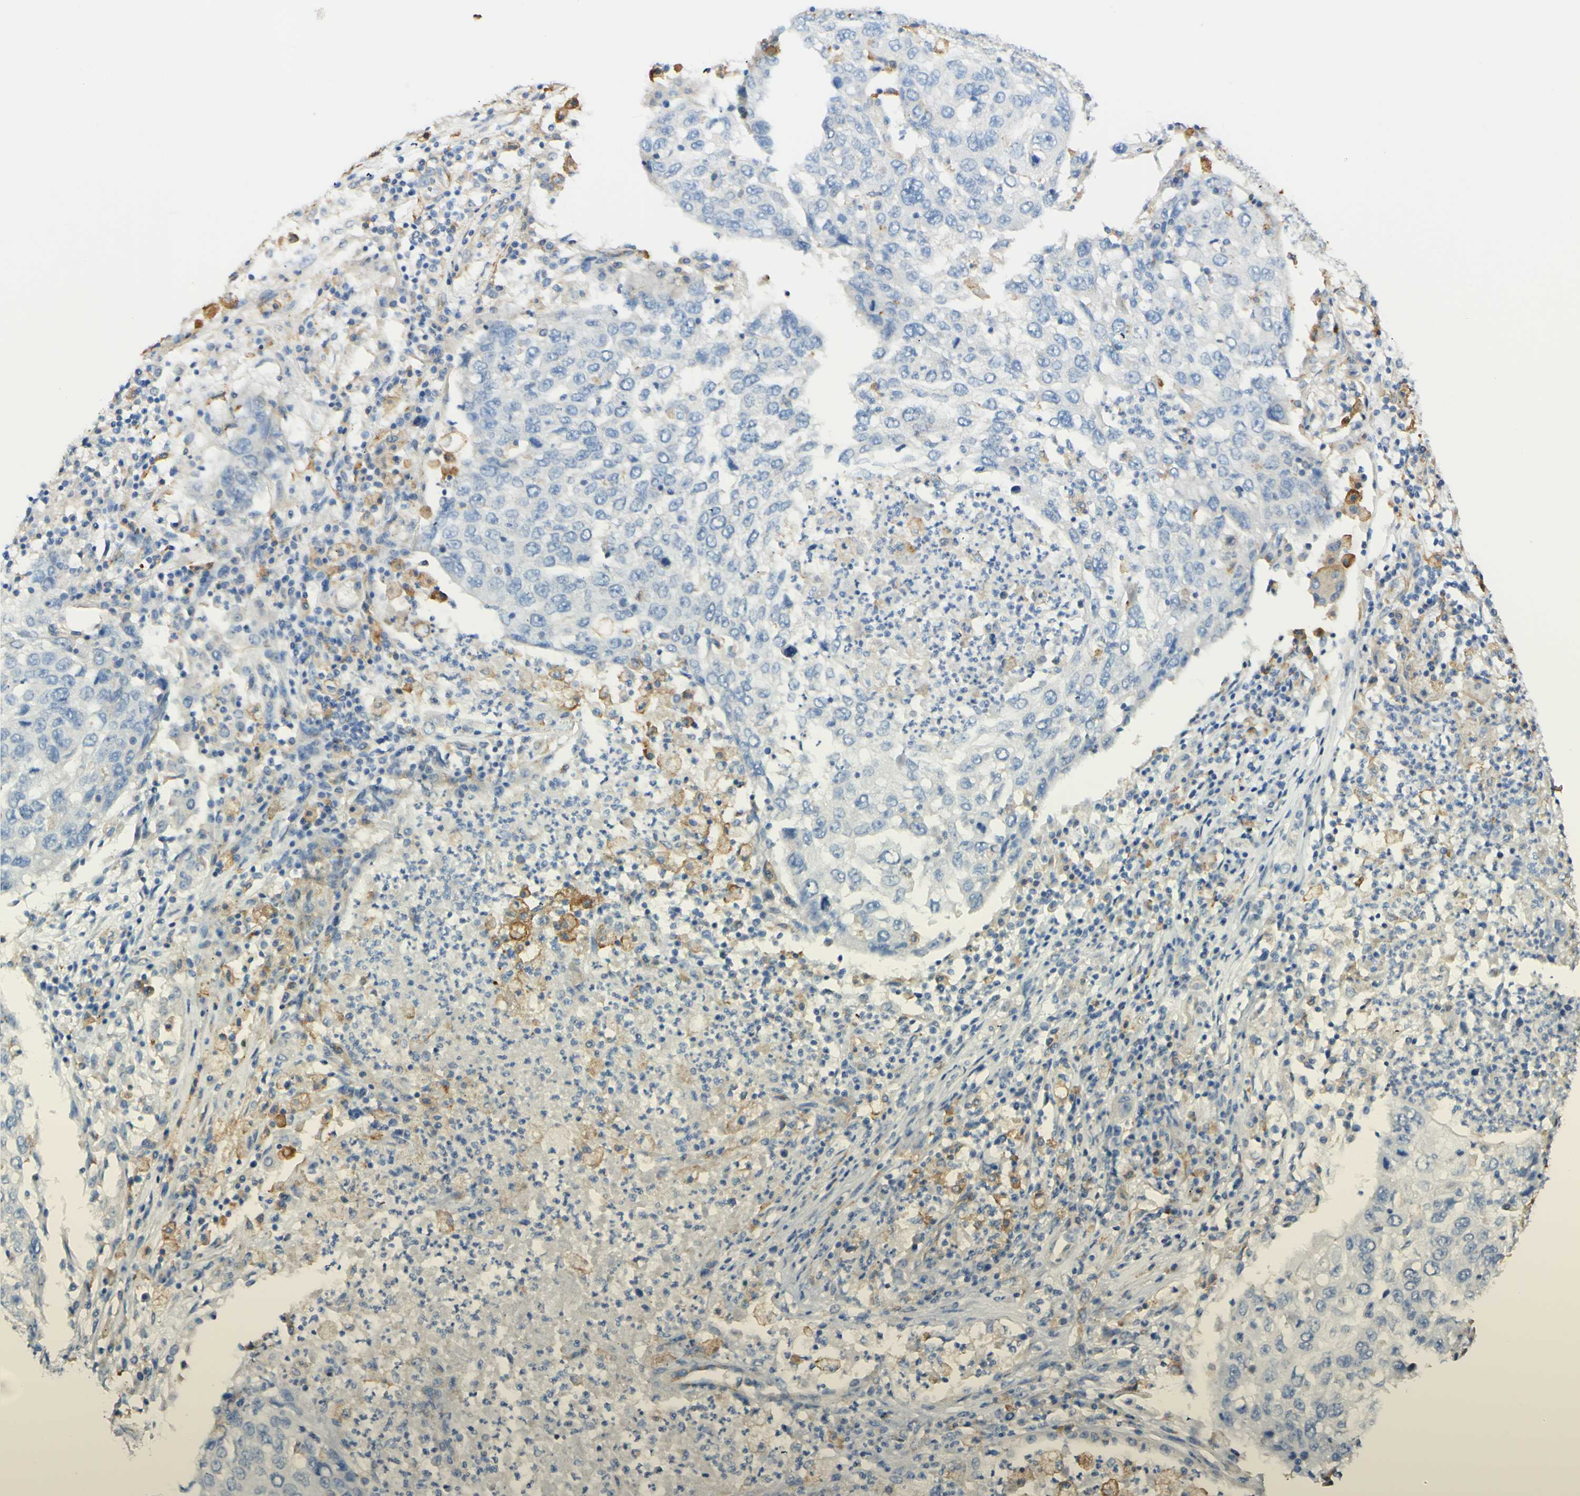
{"staining": {"intensity": "negative", "quantity": "none", "location": "none"}, "tissue": "lung cancer", "cell_type": "Tumor cells", "image_type": "cancer", "snomed": [{"axis": "morphology", "description": "Squamous cell carcinoma, NOS"}, {"axis": "topography", "description": "Lung"}], "caption": "Lung squamous cell carcinoma was stained to show a protein in brown. There is no significant staining in tumor cells.", "gene": "FCGRT", "patient": {"sex": "female", "age": 63}}